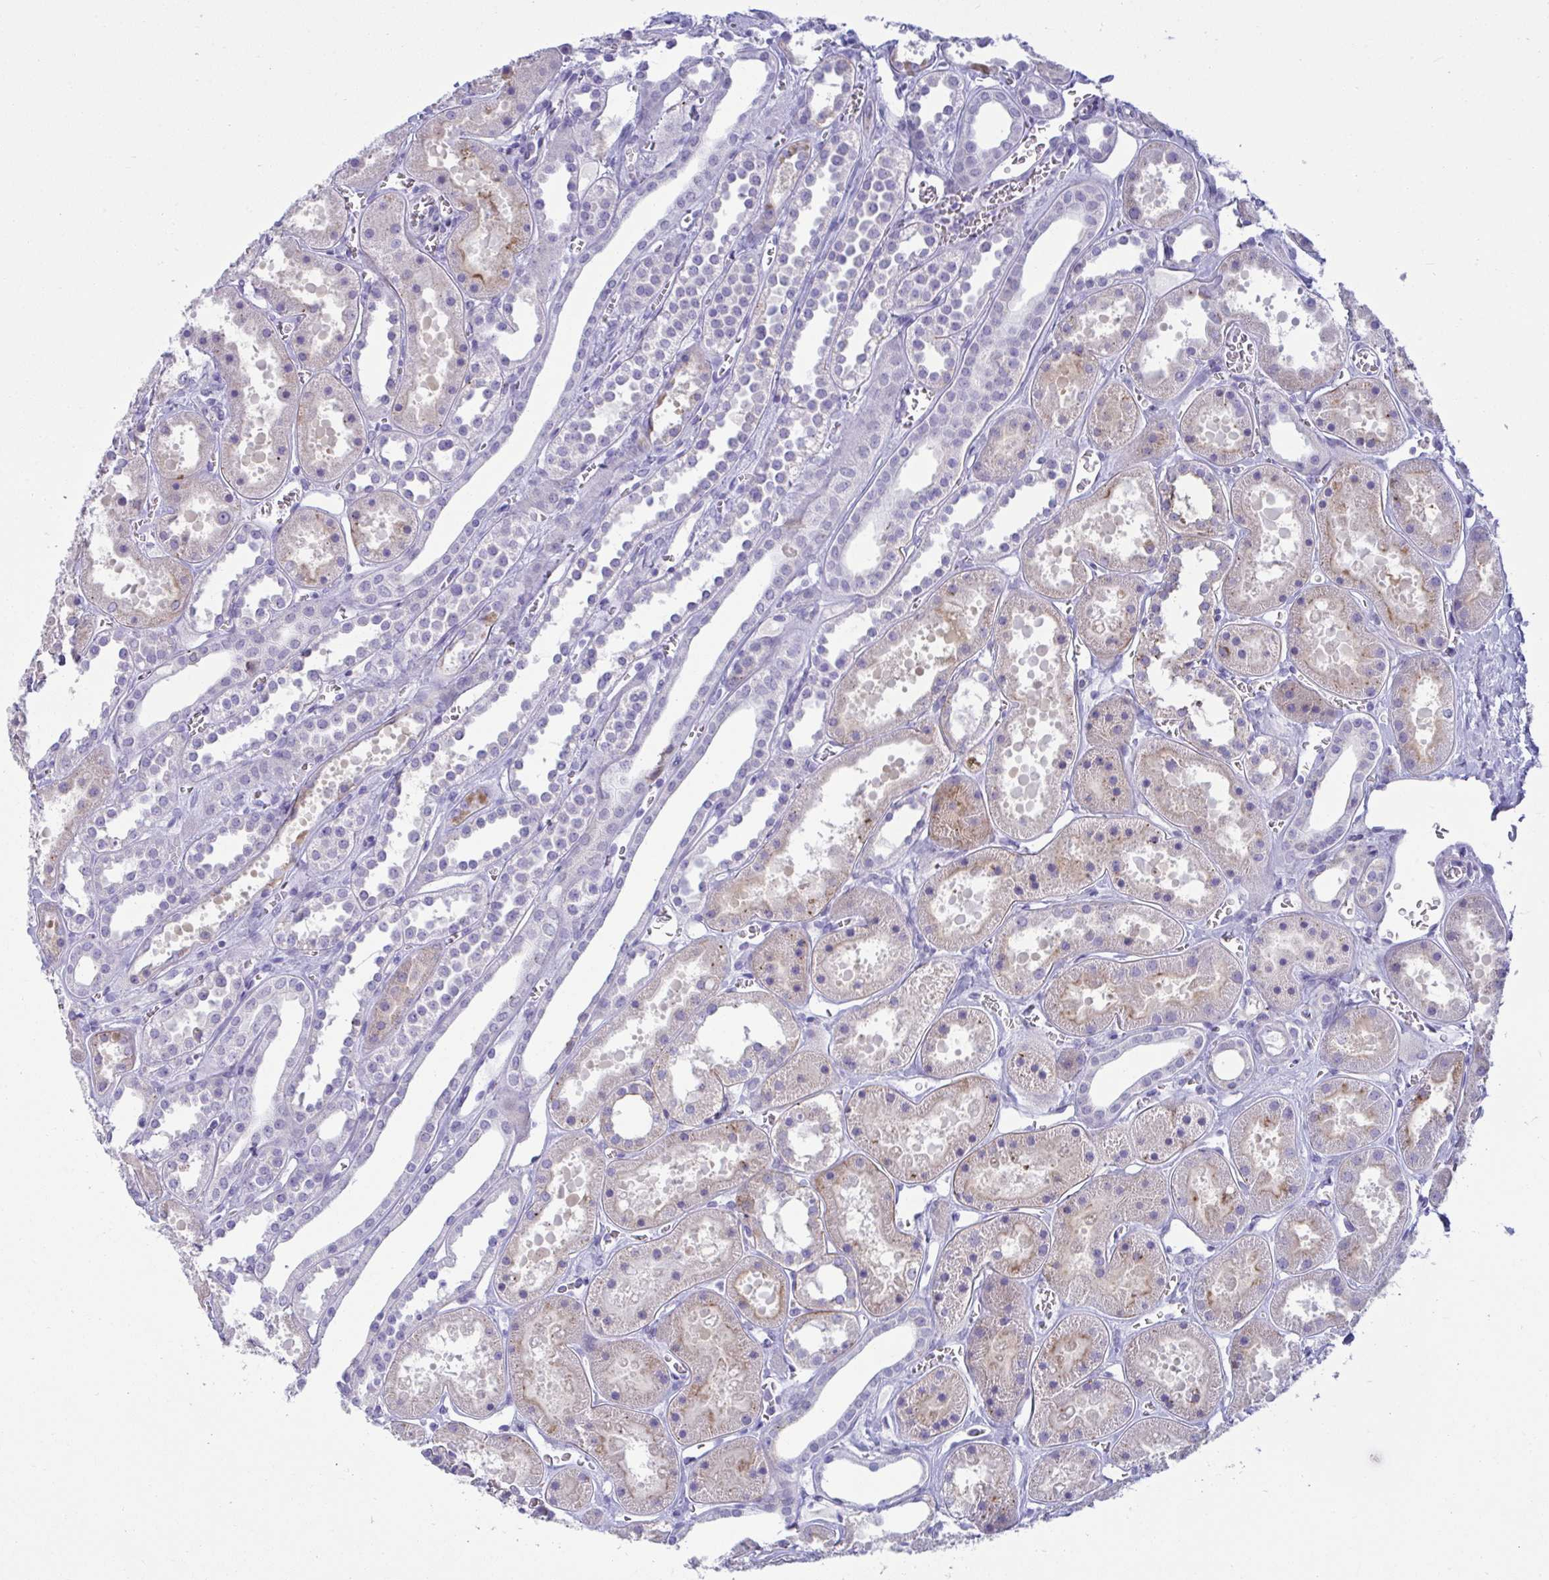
{"staining": {"intensity": "weak", "quantity": "25%-75%", "location": "cytoplasmic/membranous"}, "tissue": "kidney", "cell_type": "Cells in glomeruli", "image_type": "normal", "snomed": [{"axis": "morphology", "description": "Normal tissue, NOS"}, {"axis": "topography", "description": "Kidney"}], "caption": "Immunohistochemical staining of benign kidney displays 25%-75% levels of weak cytoplasmic/membranous protein expression in about 25%-75% of cells in glomeruli.", "gene": "RANBP2", "patient": {"sex": "female", "age": 41}}